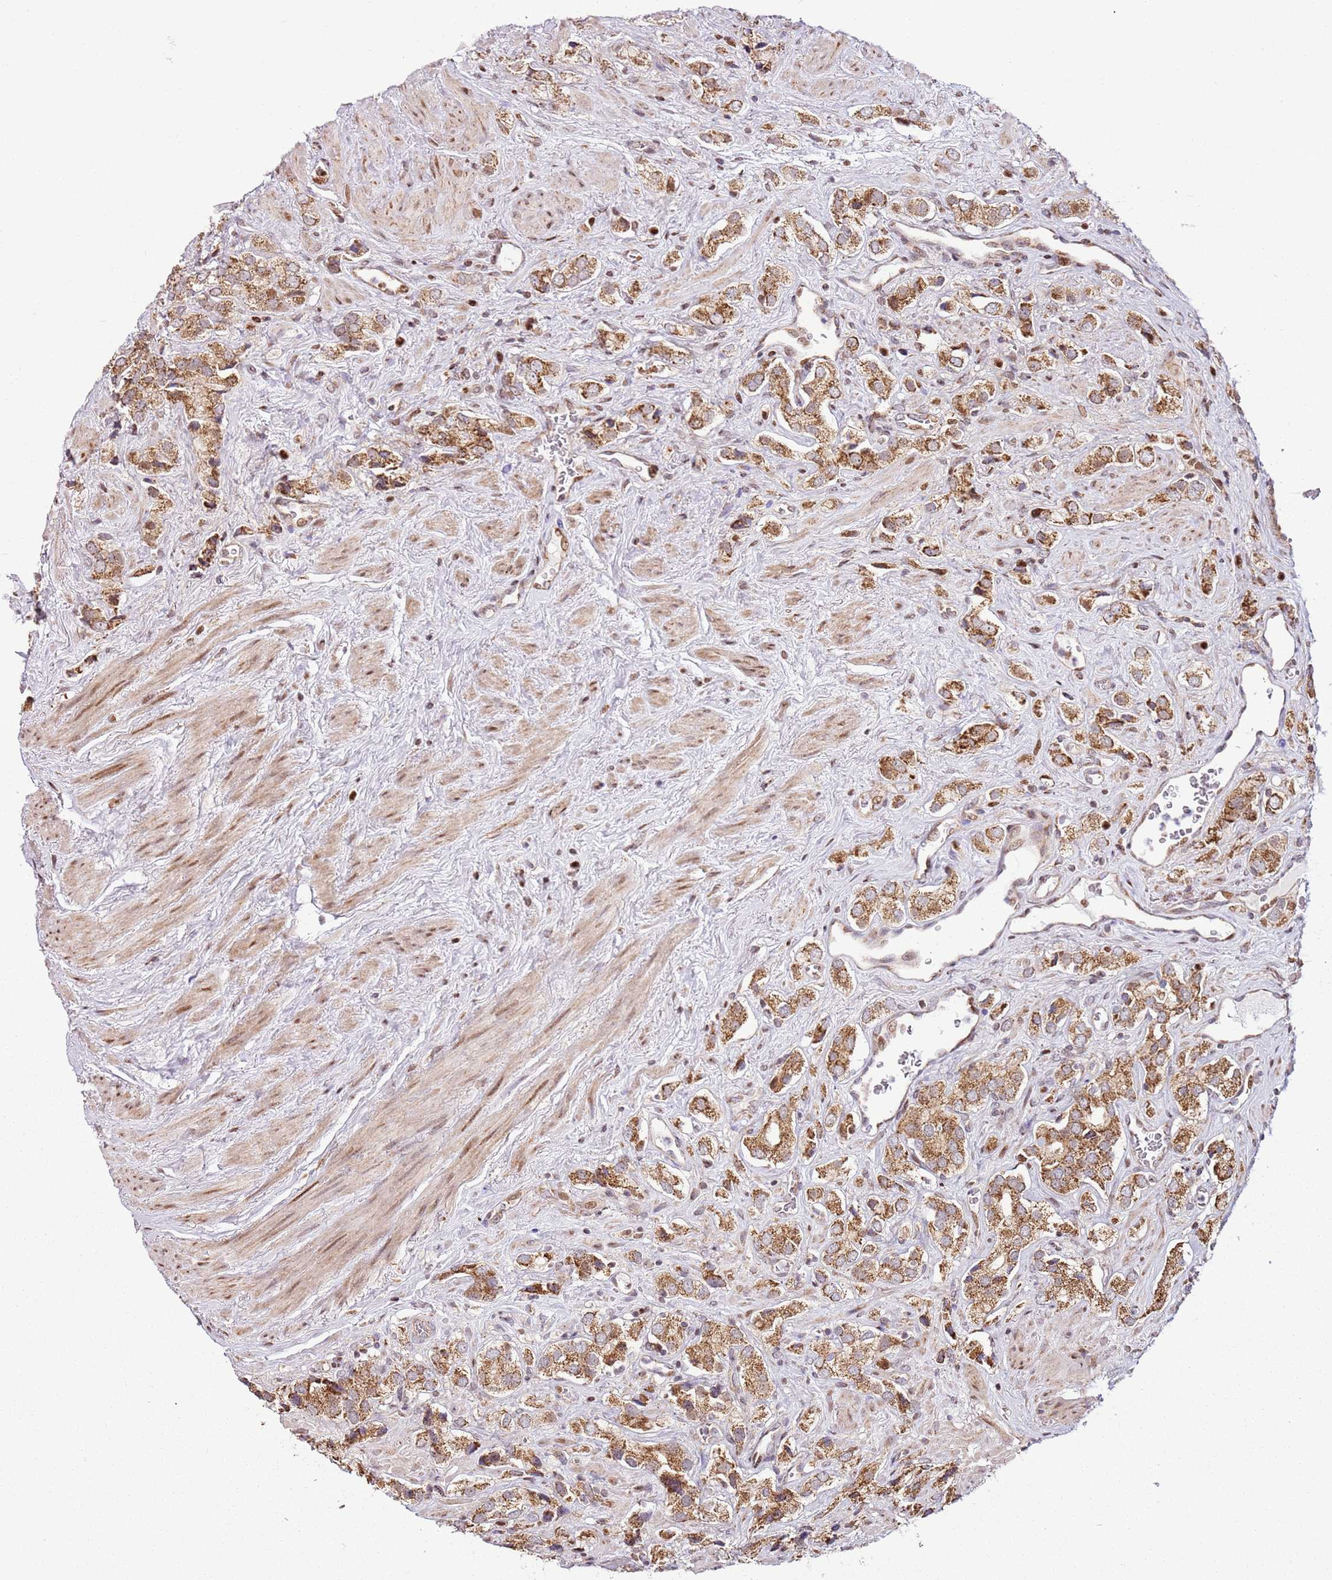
{"staining": {"intensity": "moderate", "quantity": ">75%", "location": "cytoplasmic/membranous"}, "tissue": "prostate cancer", "cell_type": "Tumor cells", "image_type": "cancer", "snomed": [{"axis": "morphology", "description": "Adenocarcinoma, High grade"}, {"axis": "topography", "description": "Prostate and seminal vesicle, NOS"}], "caption": "An immunohistochemistry (IHC) micrograph of neoplastic tissue is shown. Protein staining in brown shows moderate cytoplasmic/membranous positivity in prostate adenocarcinoma (high-grade) within tumor cells.", "gene": "PCTP", "patient": {"sex": "male", "age": 64}}